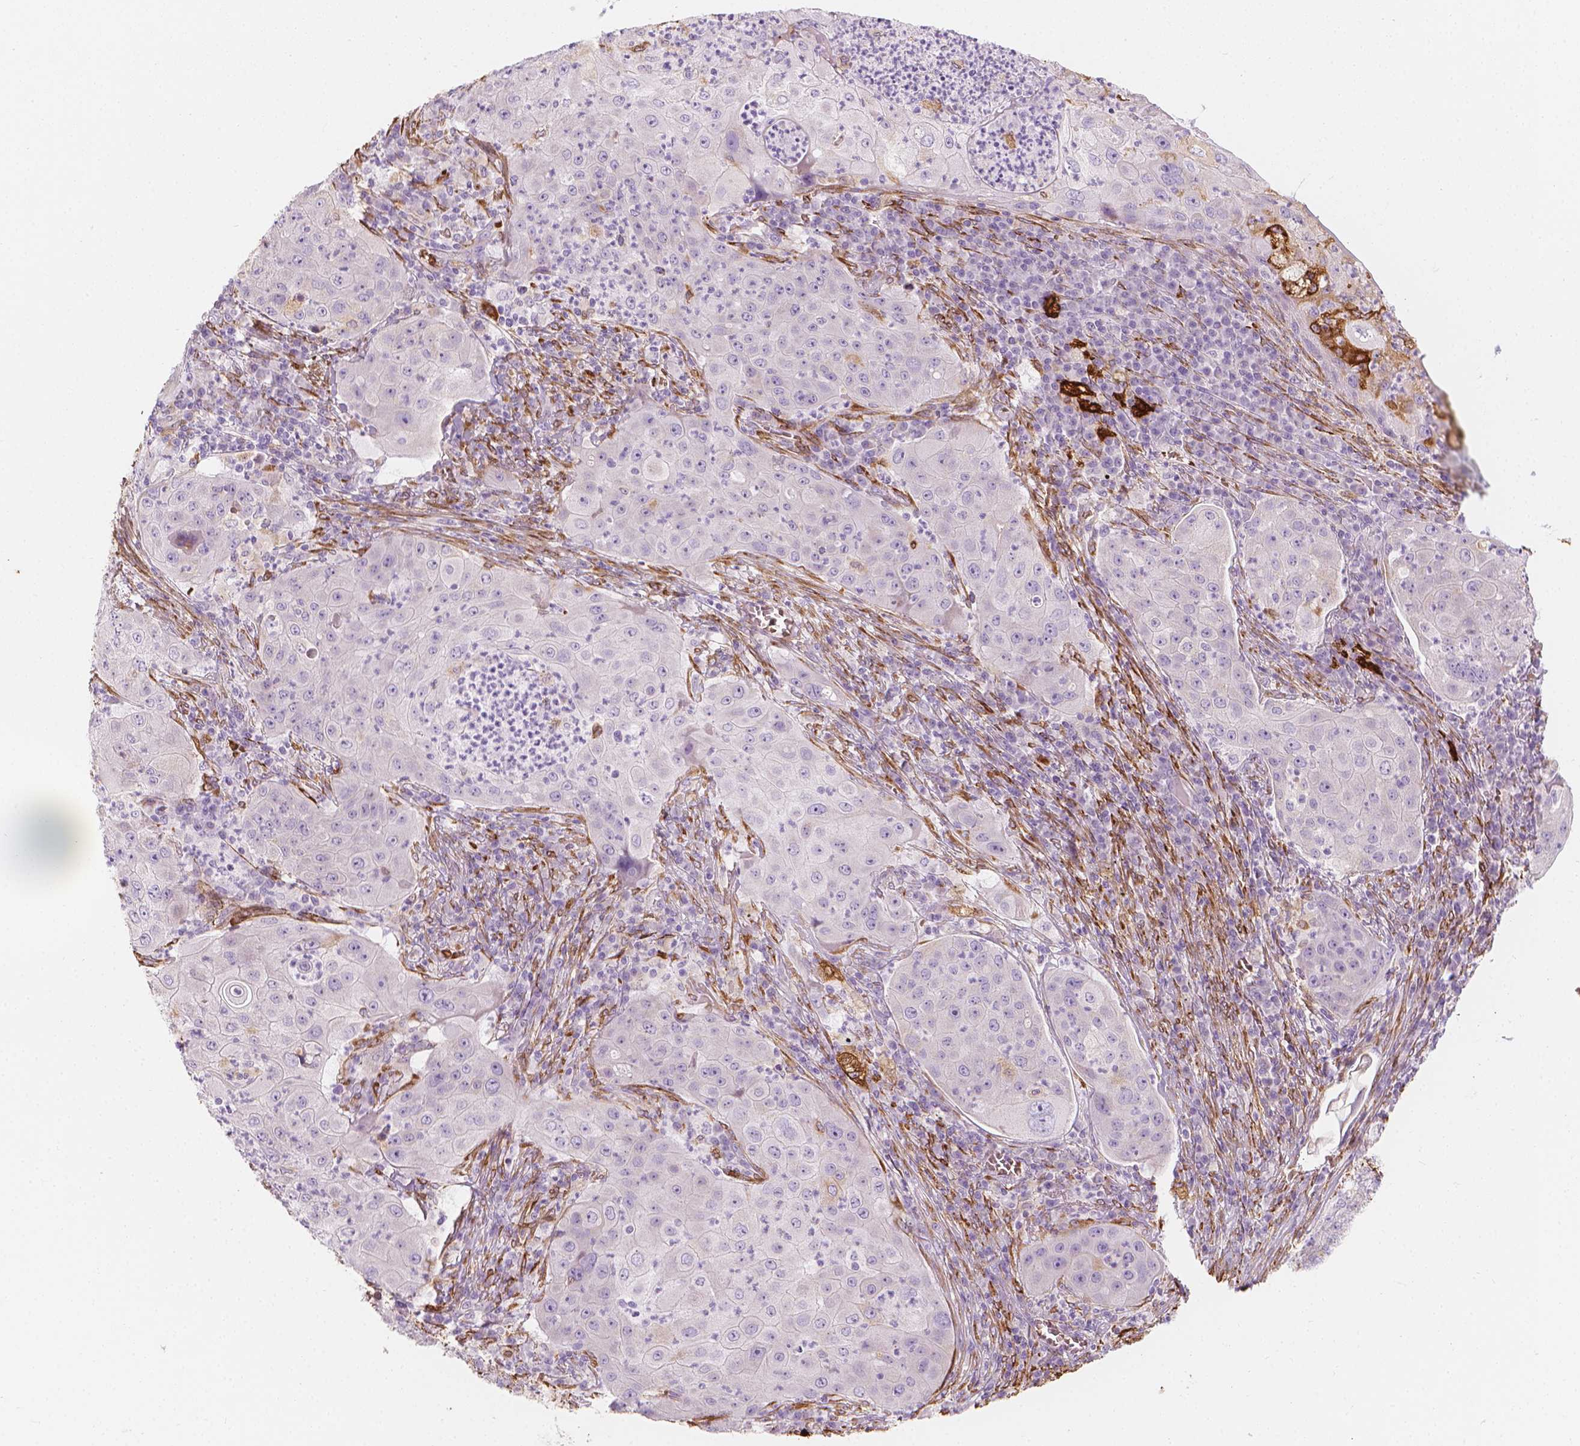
{"staining": {"intensity": "negative", "quantity": "none", "location": "none"}, "tissue": "lung cancer", "cell_type": "Tumor cells", "image_type": "cancer", "snomed": [{"axis": "morphology", "description": "Squamous cell carcinoma, NOS"}, {"axis": "topography", "description": "Lung"}], "caption": "Lung cancer stained for a protein using IHC reveals no expression tumor cells.", "gene": "CES1", "patient": {"sex": "female", "age": 59}}